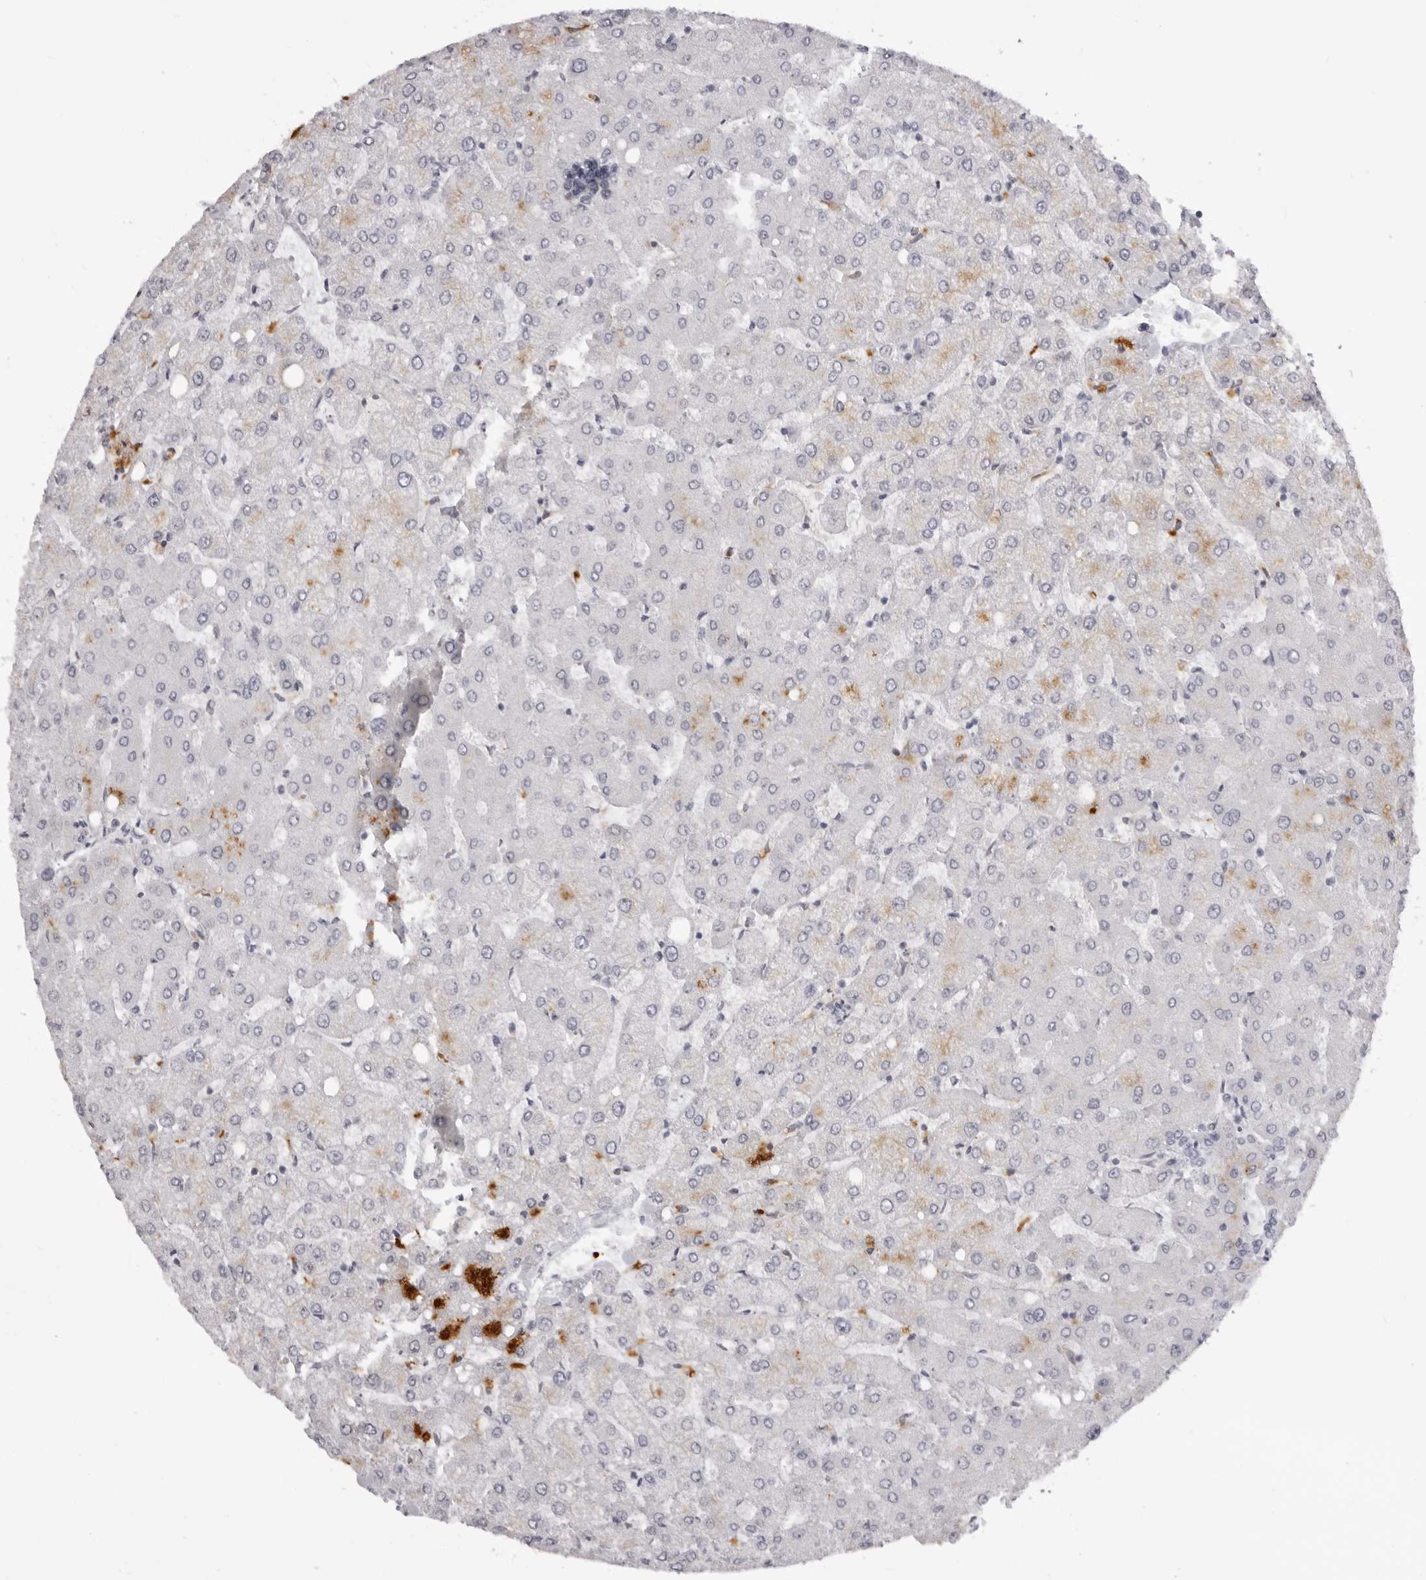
{"staining": {"intensity": "negative", "quantity": "none", "location": "none"}, "tissue": "liver", "cell_type": "Cholangiocytes", "image_type": "normal", "snomed": [{"axis": "morphology", "description": "Normal tissue, NOS"}, {"axis": "topography", "description": "Liver"}], "caption": "The micrograph displays no significant staining in cholangiocytes of liver. Nuclei are stained in blue.", "gene": "SUGCT", "patient": {"sex": "female", "age": 54}}